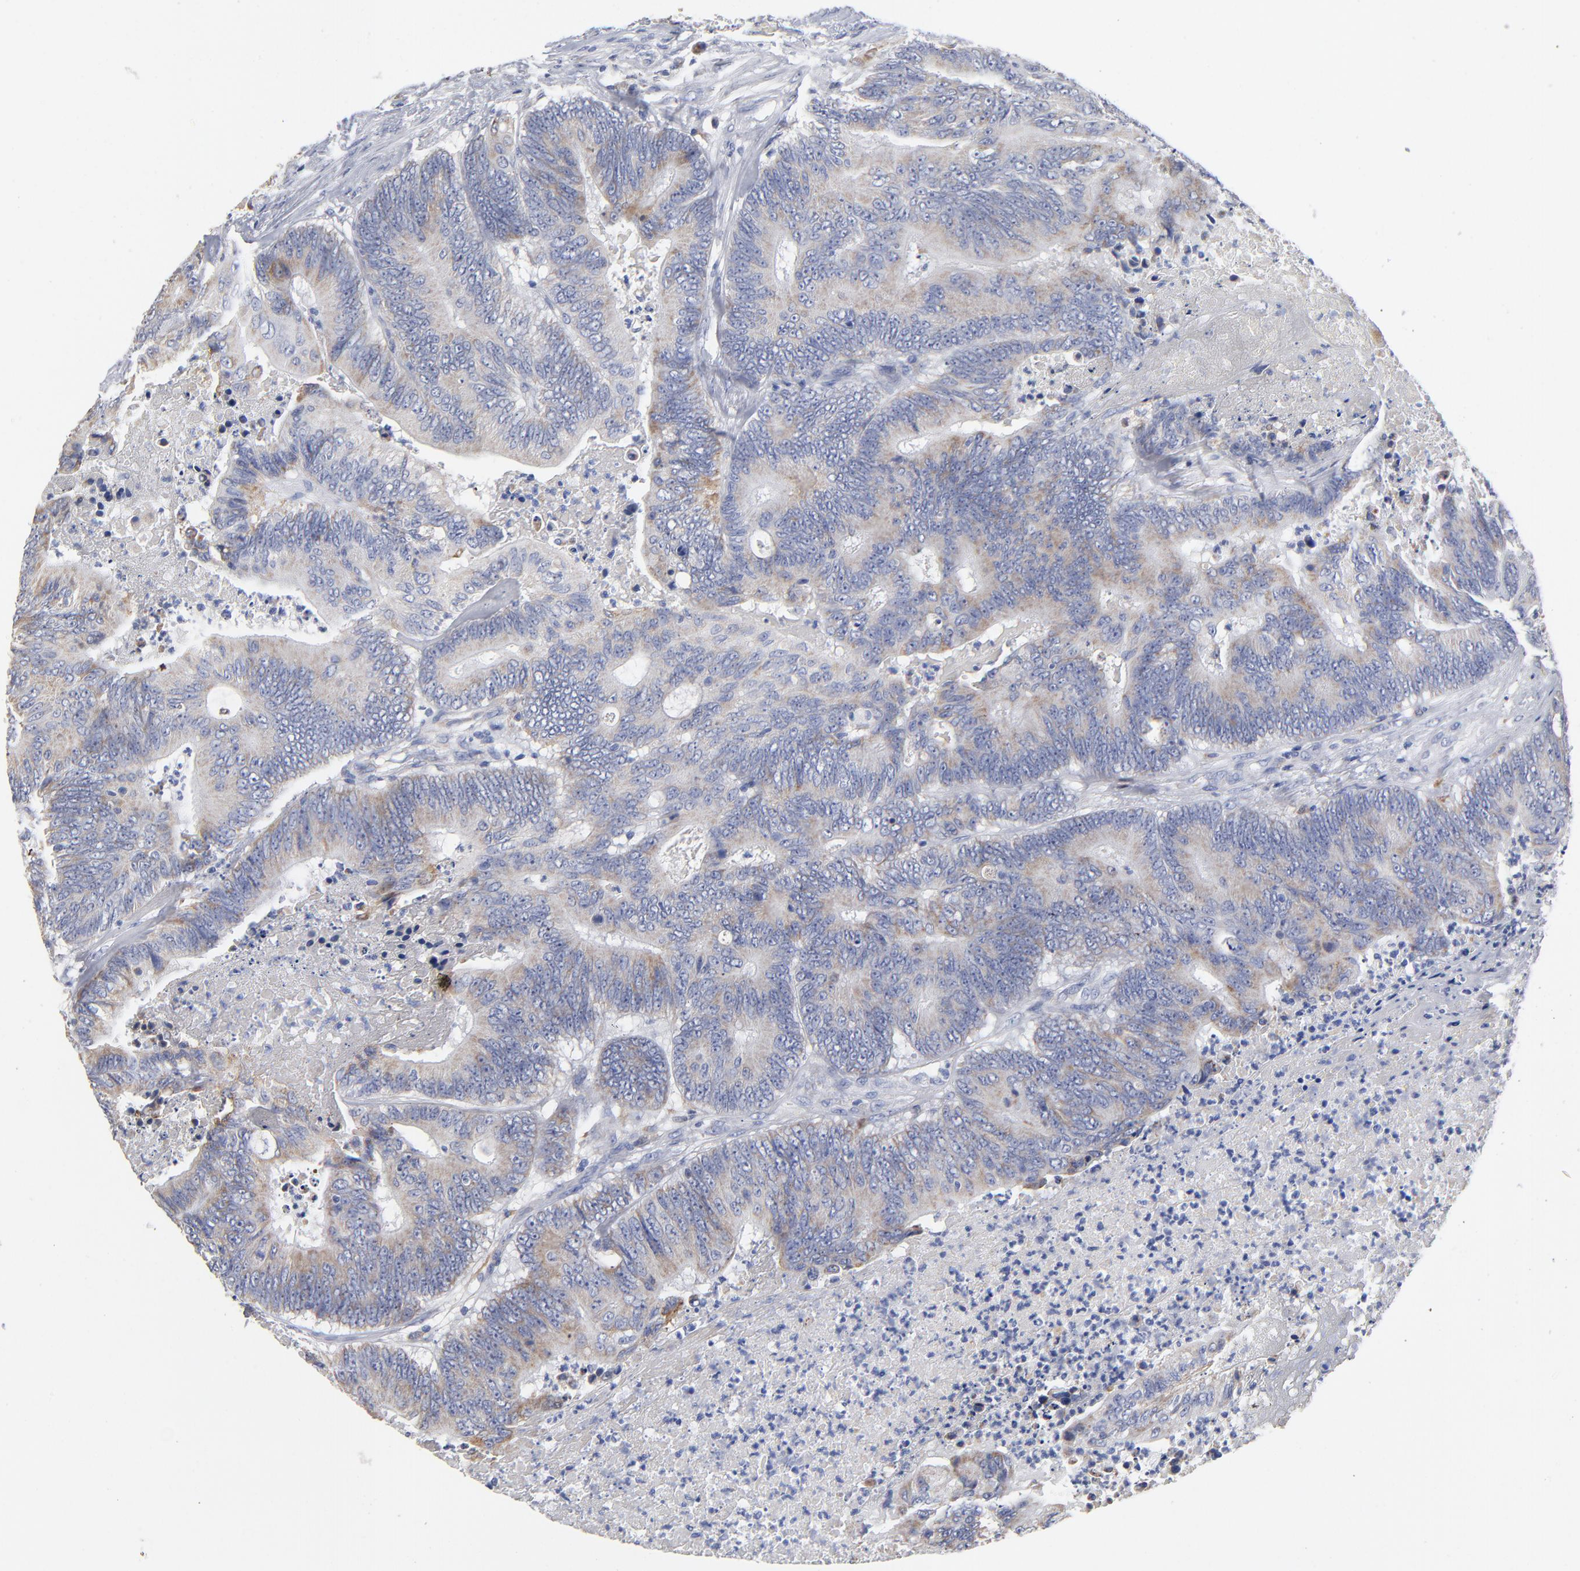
{"staining": {"intensity": "weak", "quantity": ">75%", "location": "cytoplasmic/membranous"}, "tissue": "colorectal cancer", "cell_type": "Tumor cells", "image_type": "cancer", "snomed": [{"axis": "morphology", "description": "Adenocarcinoma, NOS"}, {"axis": "topography", "description": "Colon"}], "caption": "Immunohistochemistry micrograph of human adenocarcinoma (colorectal) stained for a protein (brown), which reveals low levels of weak cytoplasmic/membranous expression in approximately >75% of tumor cells.", "gene": "PTP4A1", "patient": {"sex": "male", "age": 65}}